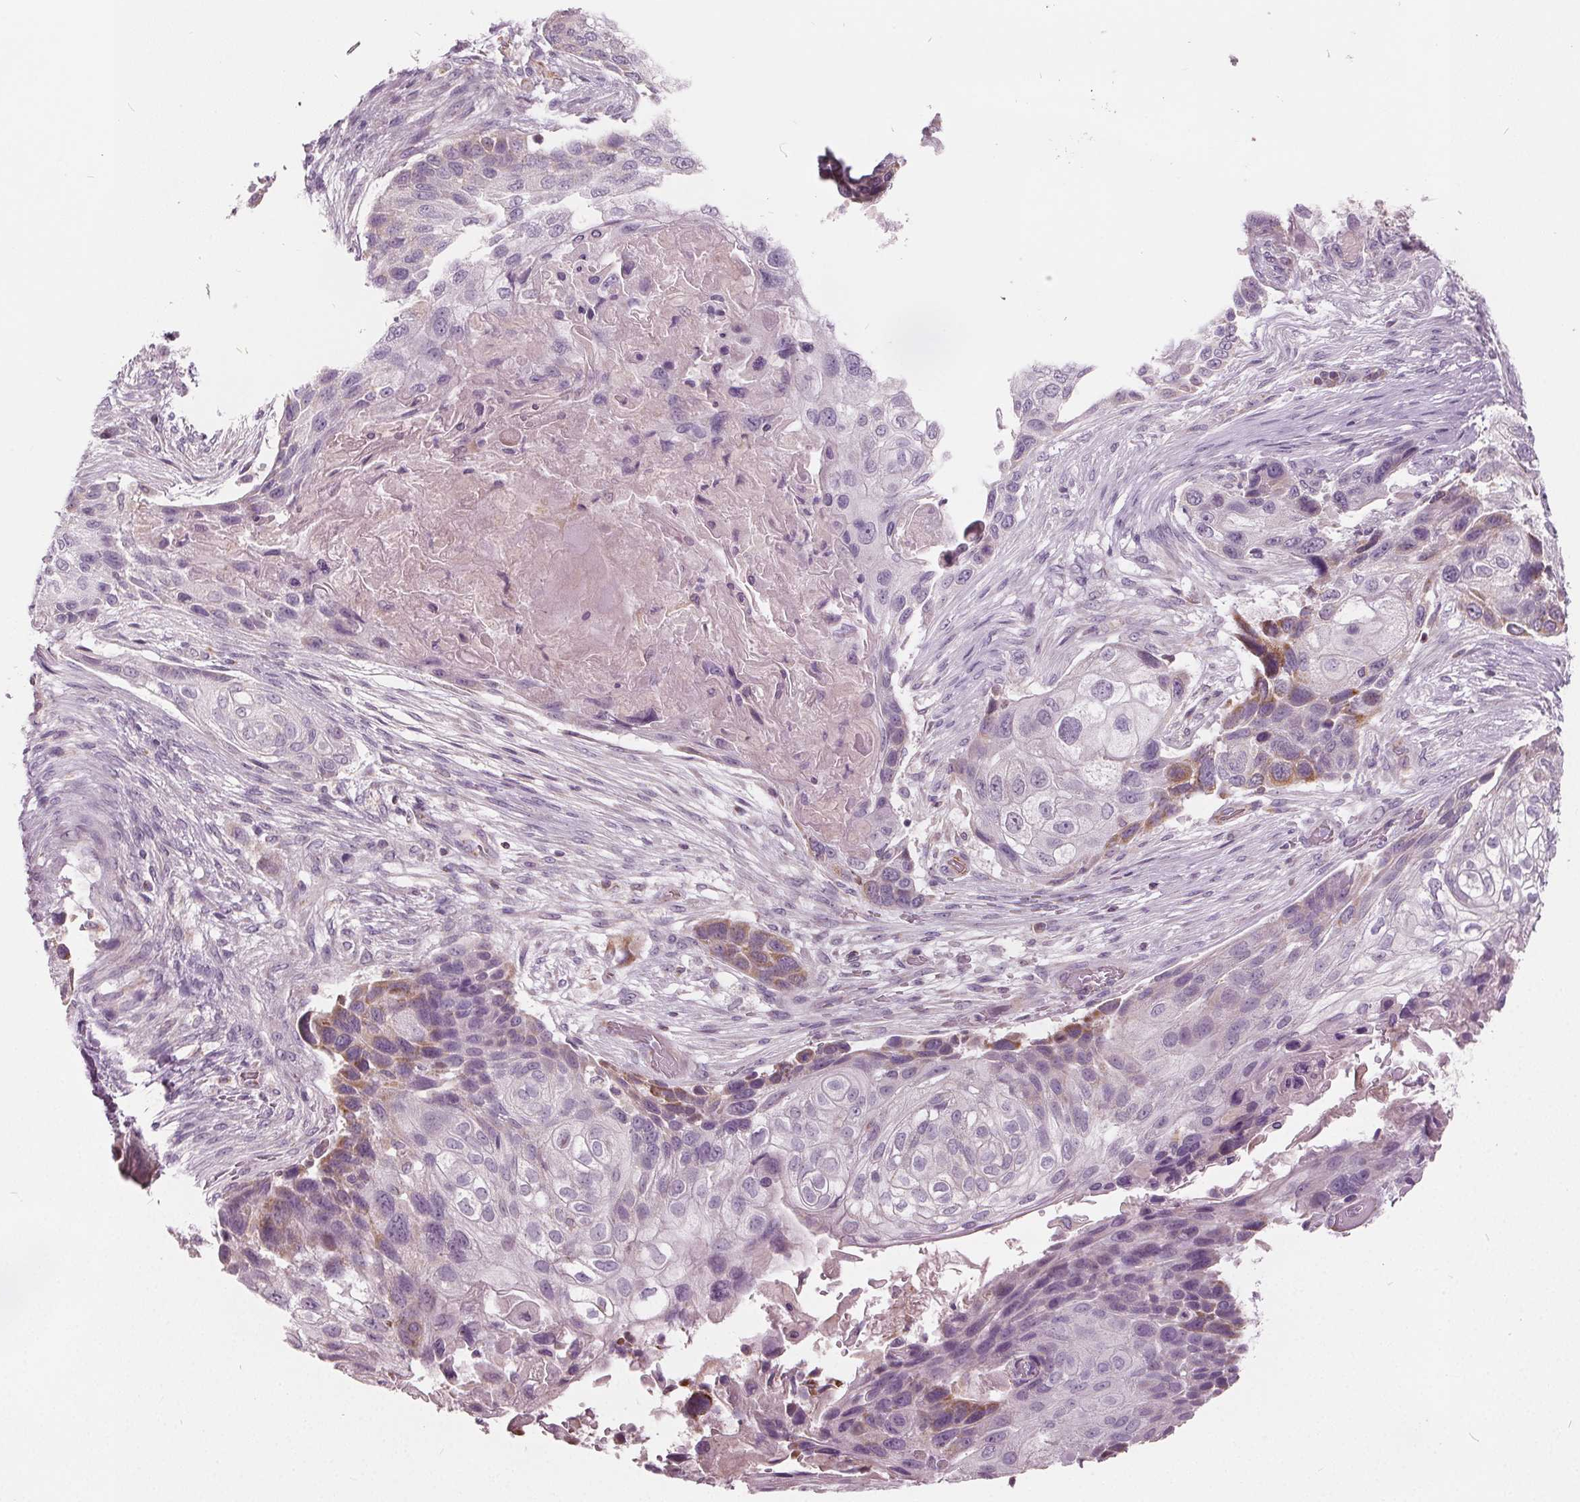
{"staining": {"intensity": "weak", "quantity": "<25%", "location": "cytoplasmic/membranous"}, "tissue": "lung cancer", "cell_type": "Tumor cells", "image_type": "cancer", "snomed": [{"axis": "morphology", "description": "Squamous cell carcinoma, NOS"}, {"axis": "topography", "description": "Lung"}], "caption": "Immunohistochemistry (IHC) micrograph of neoplastic tissue: squamous cell carcinoma (lung) stained with DAB displays no significant protein staining in tumor cells.", "gene": "ECI2", "patient": {"sex": "male", "age": 69}}